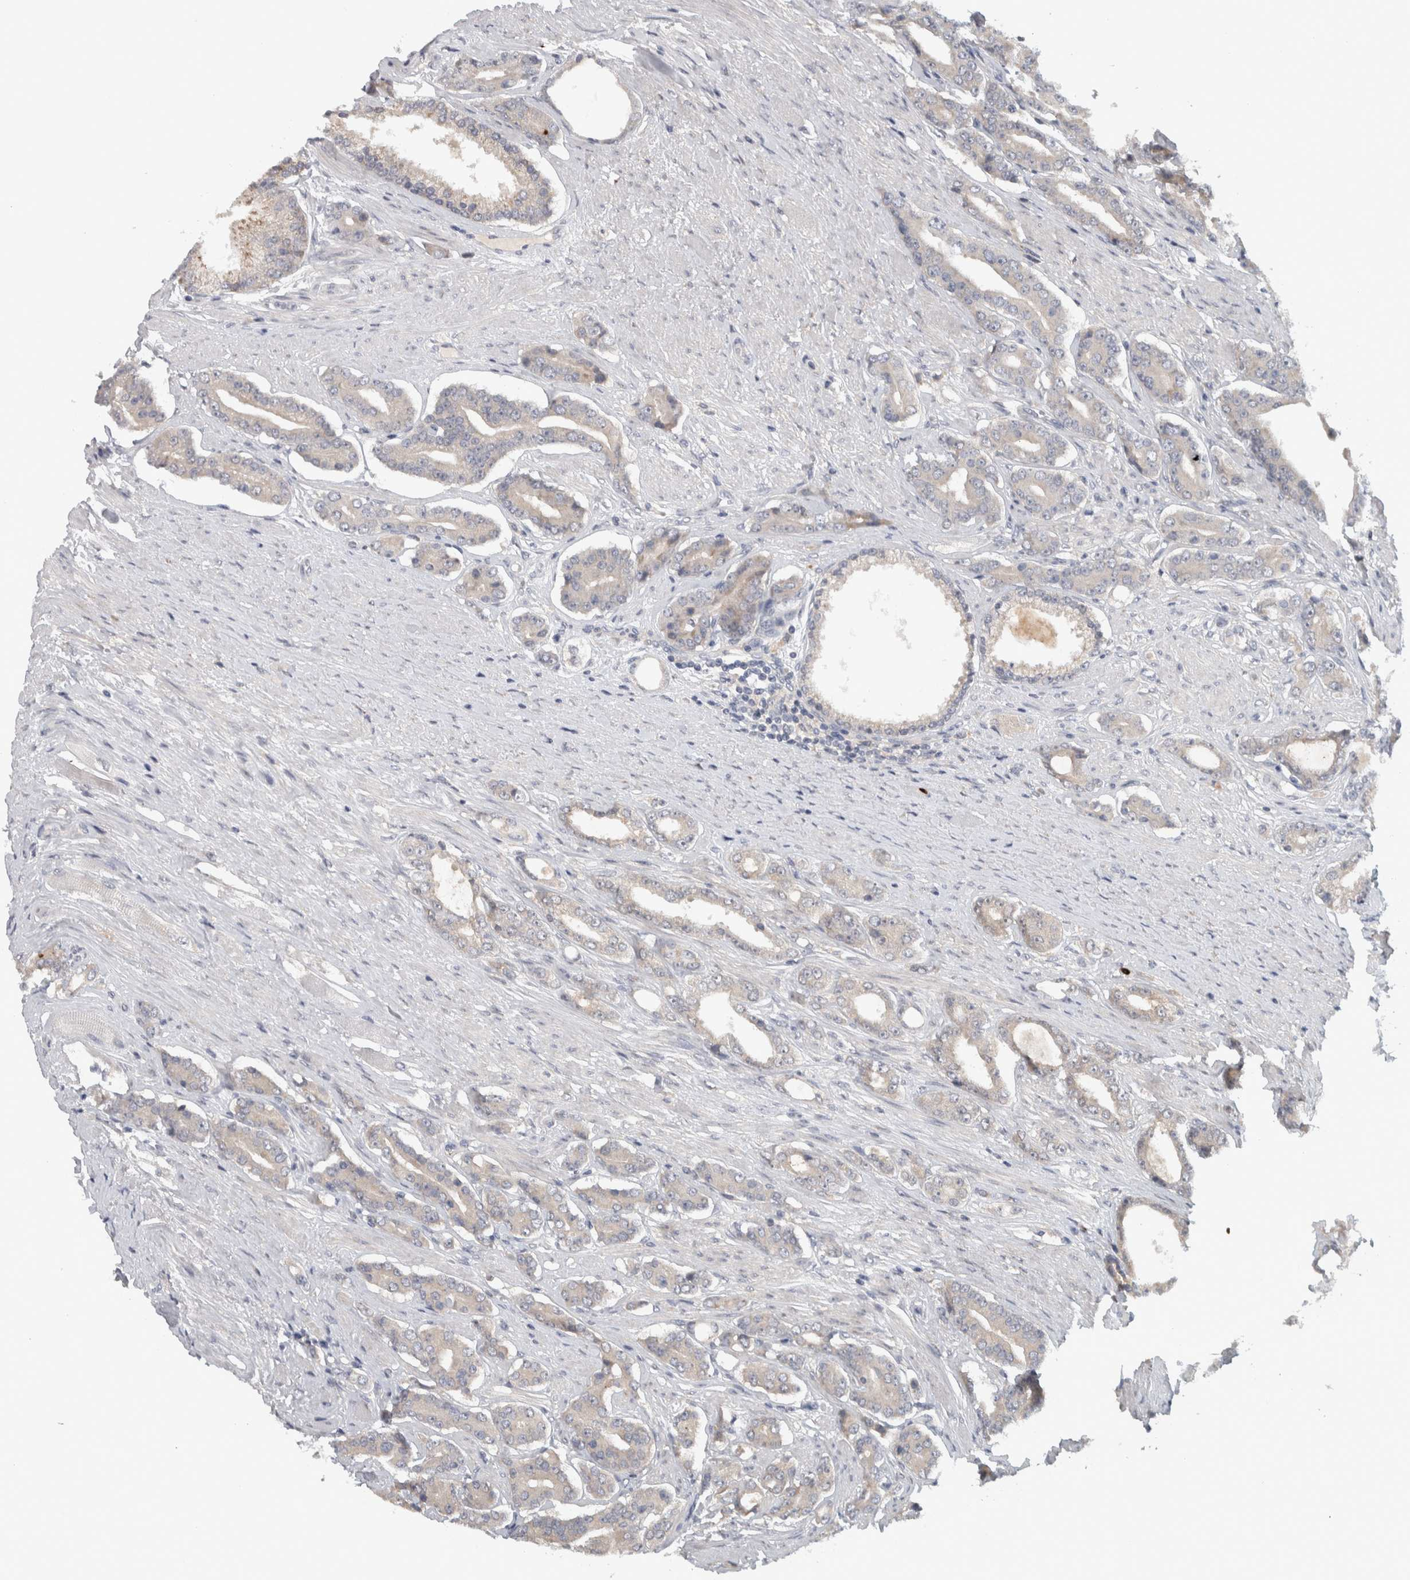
{"staining": {"intensity": "weak", "quantity": "<25%", "location": "cytoplasmic/membranous"}, "tissue": "prostate cancer", "cell_type": "Tumor cells", "image_type": "cancer", "snomed": [{"axis": "morphology", "description": "Adenocarcinoma, High grade"}, {"axis": "topography", "description": "Prostate"}], "caption": "The IHC micrograph has no significant expression in tumor cells of prostate cancer tissue. (DAB immunohistochemistry (IHC) with hematoxylin counter stain).", "gene": "ADPRM", "patient": {"sex": "male", "age": 71}}